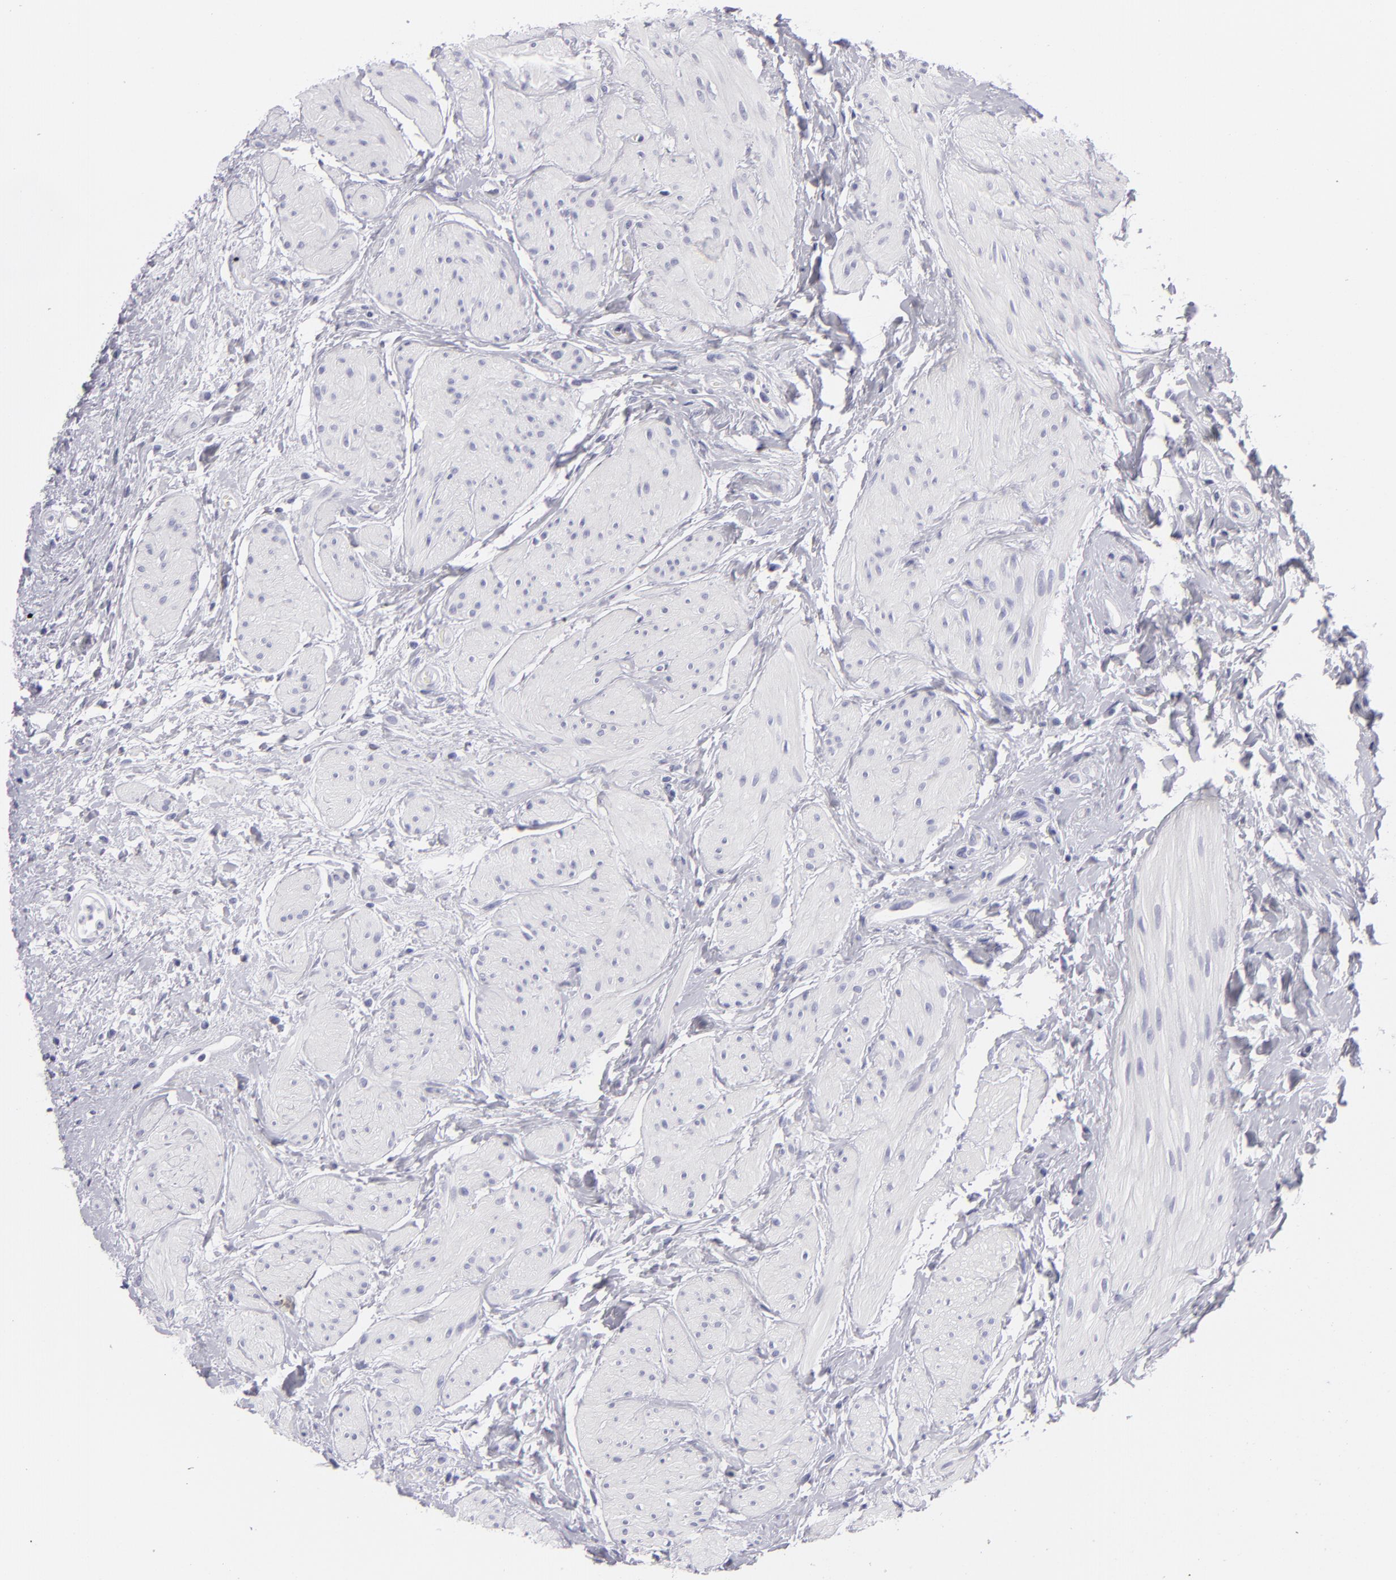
{"staining": {"intensity": "negative", "quantity": "none", "location": "none"}, "tissue": "urinary bladder", "cell_type": "Urothelial cells", "image_type": "normal", "snomed": [{"axis": "morphology", "description": "Normal tissue, NOS"}, {"axis": "topography", "description": "Urinary bladder"}], "caption": "IHC photomicrograph of benign urinary bladder stained for a protein (brown), which shows no staining in urothelial cells.", "gene": "VIL1", "patient": {"sex": "female", "age": 55}}